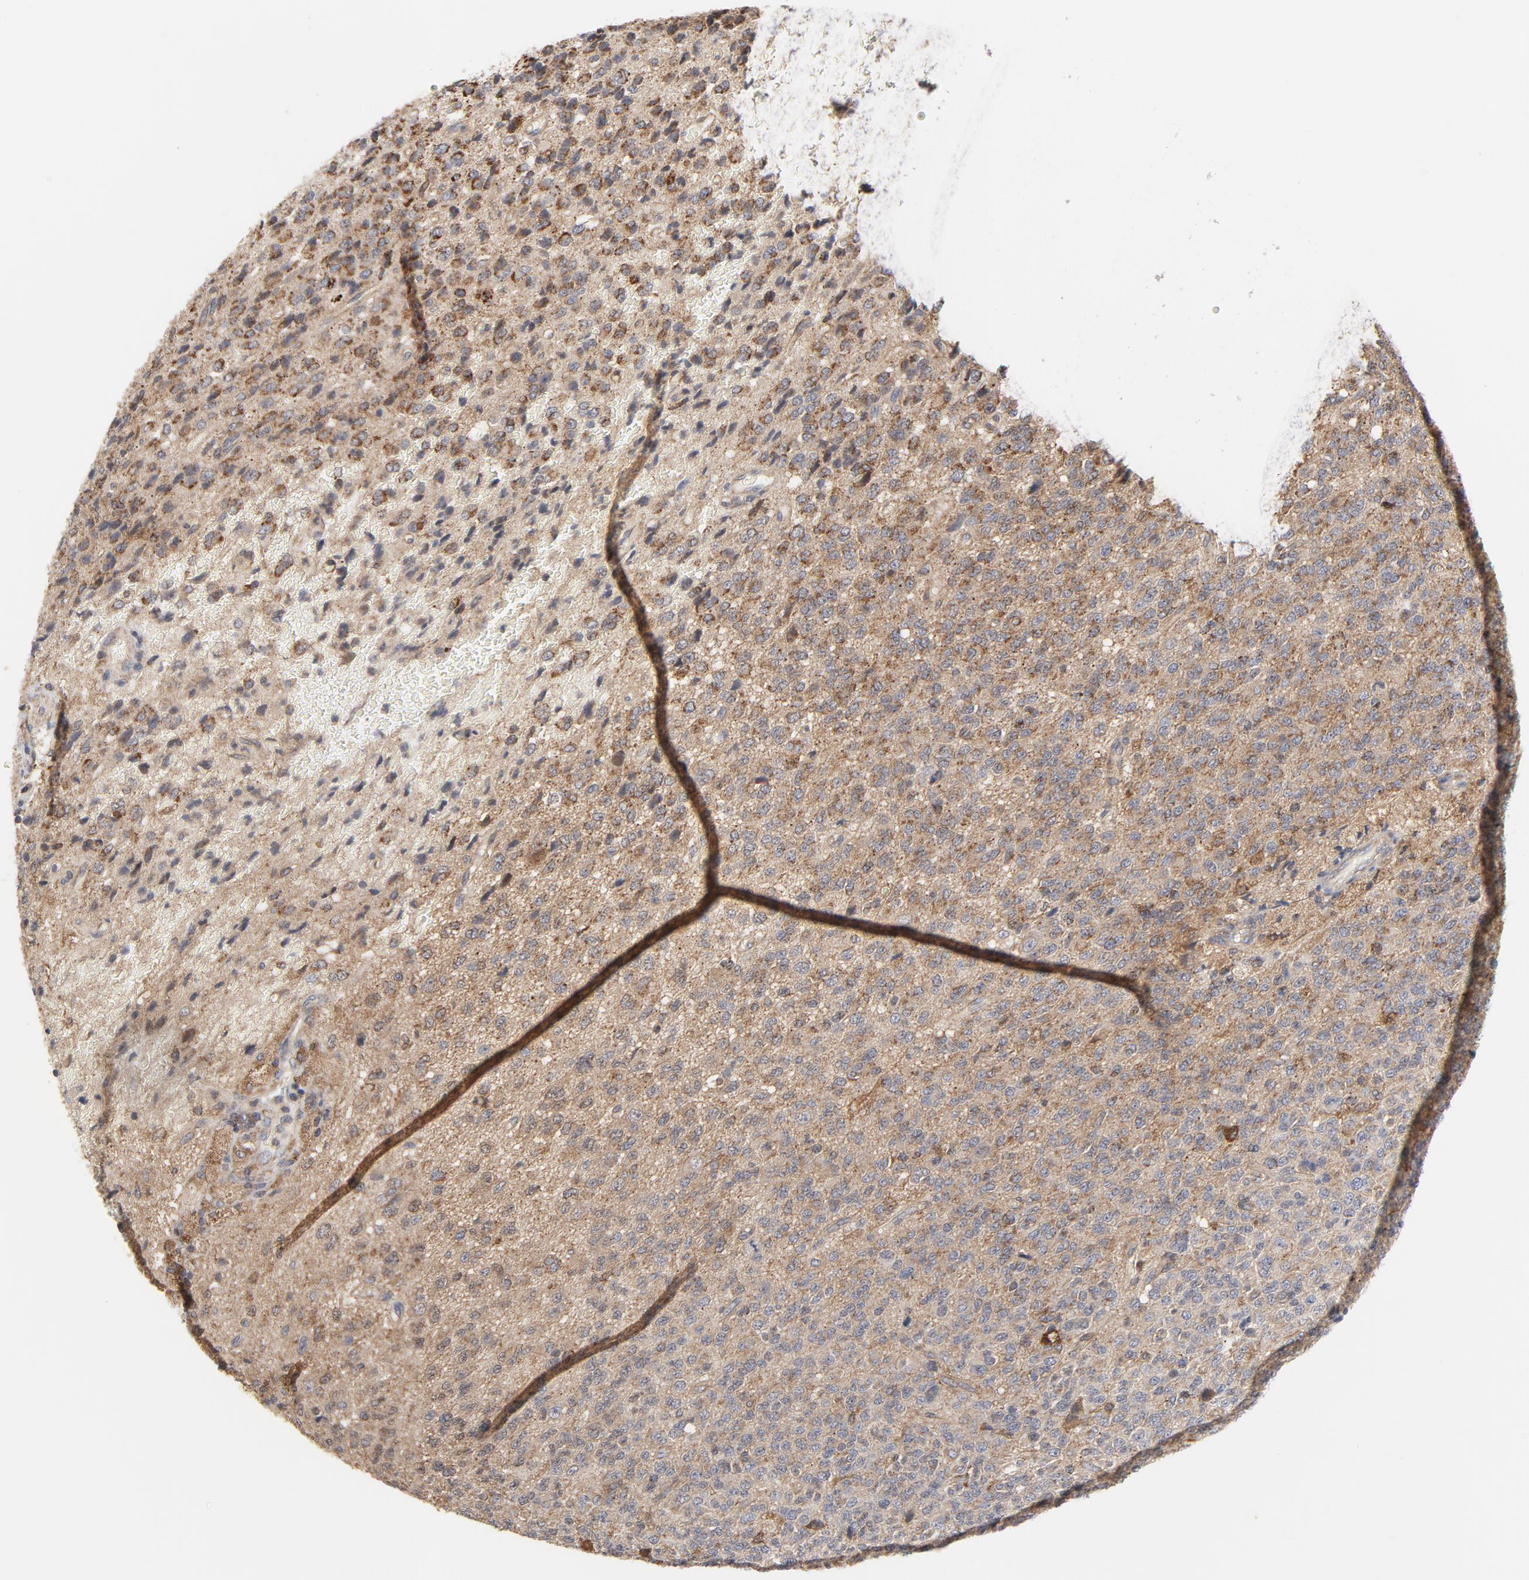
{"staining": {"intensity": "moderate", "quantity": ">75%", "location": "cytoplasmic/membranous"}, "tissue": "glioma", "cell_type": "Tumor cells", "image_type": "cancer", "snomed": [{"axis": "morphology", "description": "Glioma, malignant, High grade"}, {"axis": "topography", "description": "pancreas cauda"}], "caption": "Human glioma stained for a protein (brown) shows moderate cytoplasmic/membranous positive expression in approximately >75% of tumor cells.", "gene": "RAPGEF4", "patient": {"sex": "male", "age": 60}}